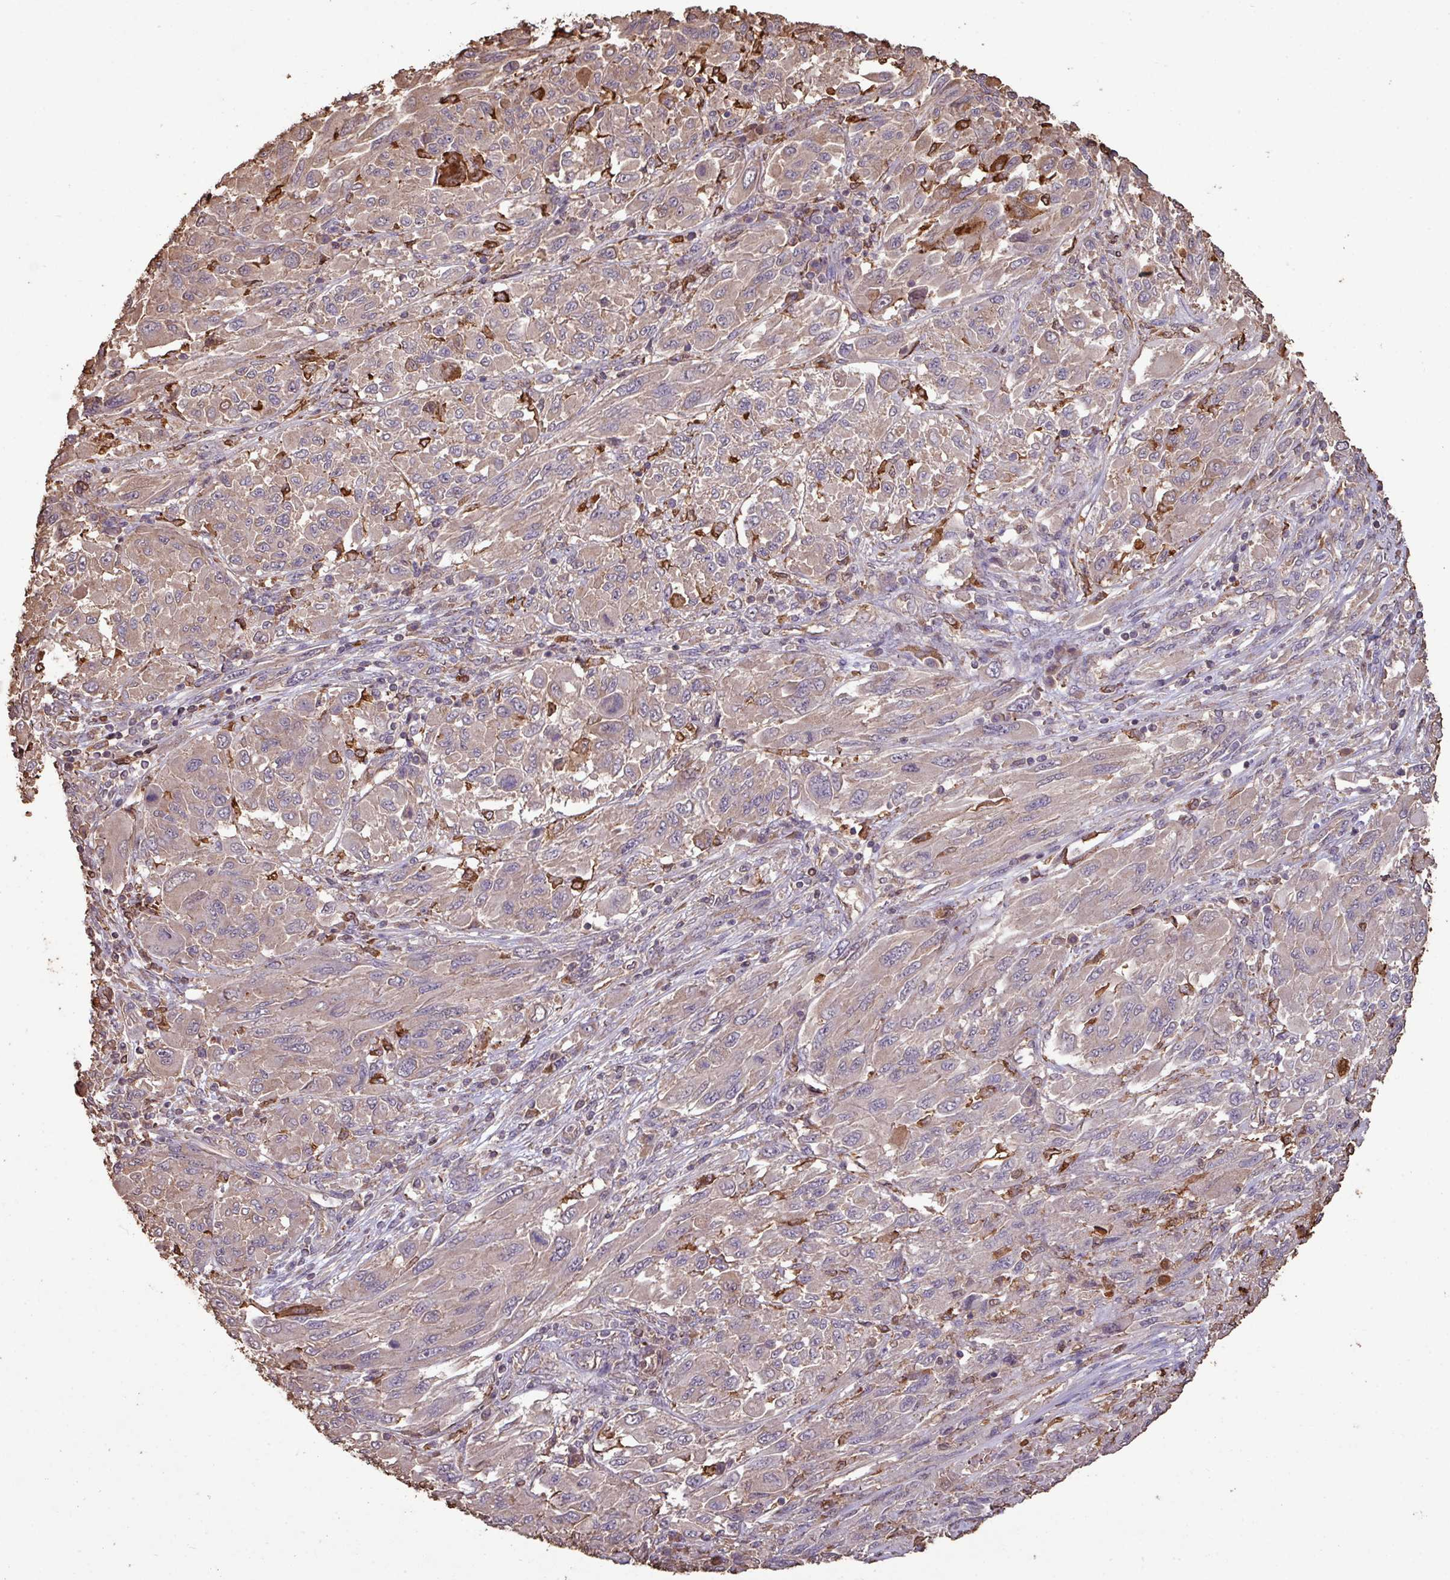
{"staining": {"intensity": "weak", "quantity": "25%-75%", "location": "cytoplasmic/membranous"}, "tissue": "melanoma", "cell_type": "Tumor cells", "image_type": "cancer", "snomed": [{"axis": "morphology", "description": "Malignant melanoma, NOS"}, {"axis": "topography", "description": "Skin"}], "caption": "Melanoma stained with a brown dye shows weak cytoplasmic/membranous positive expression in about 25%-75% of tumor cells.", "gene": "CAMK2B", "patient": {"sex": "female", "age": 91}}